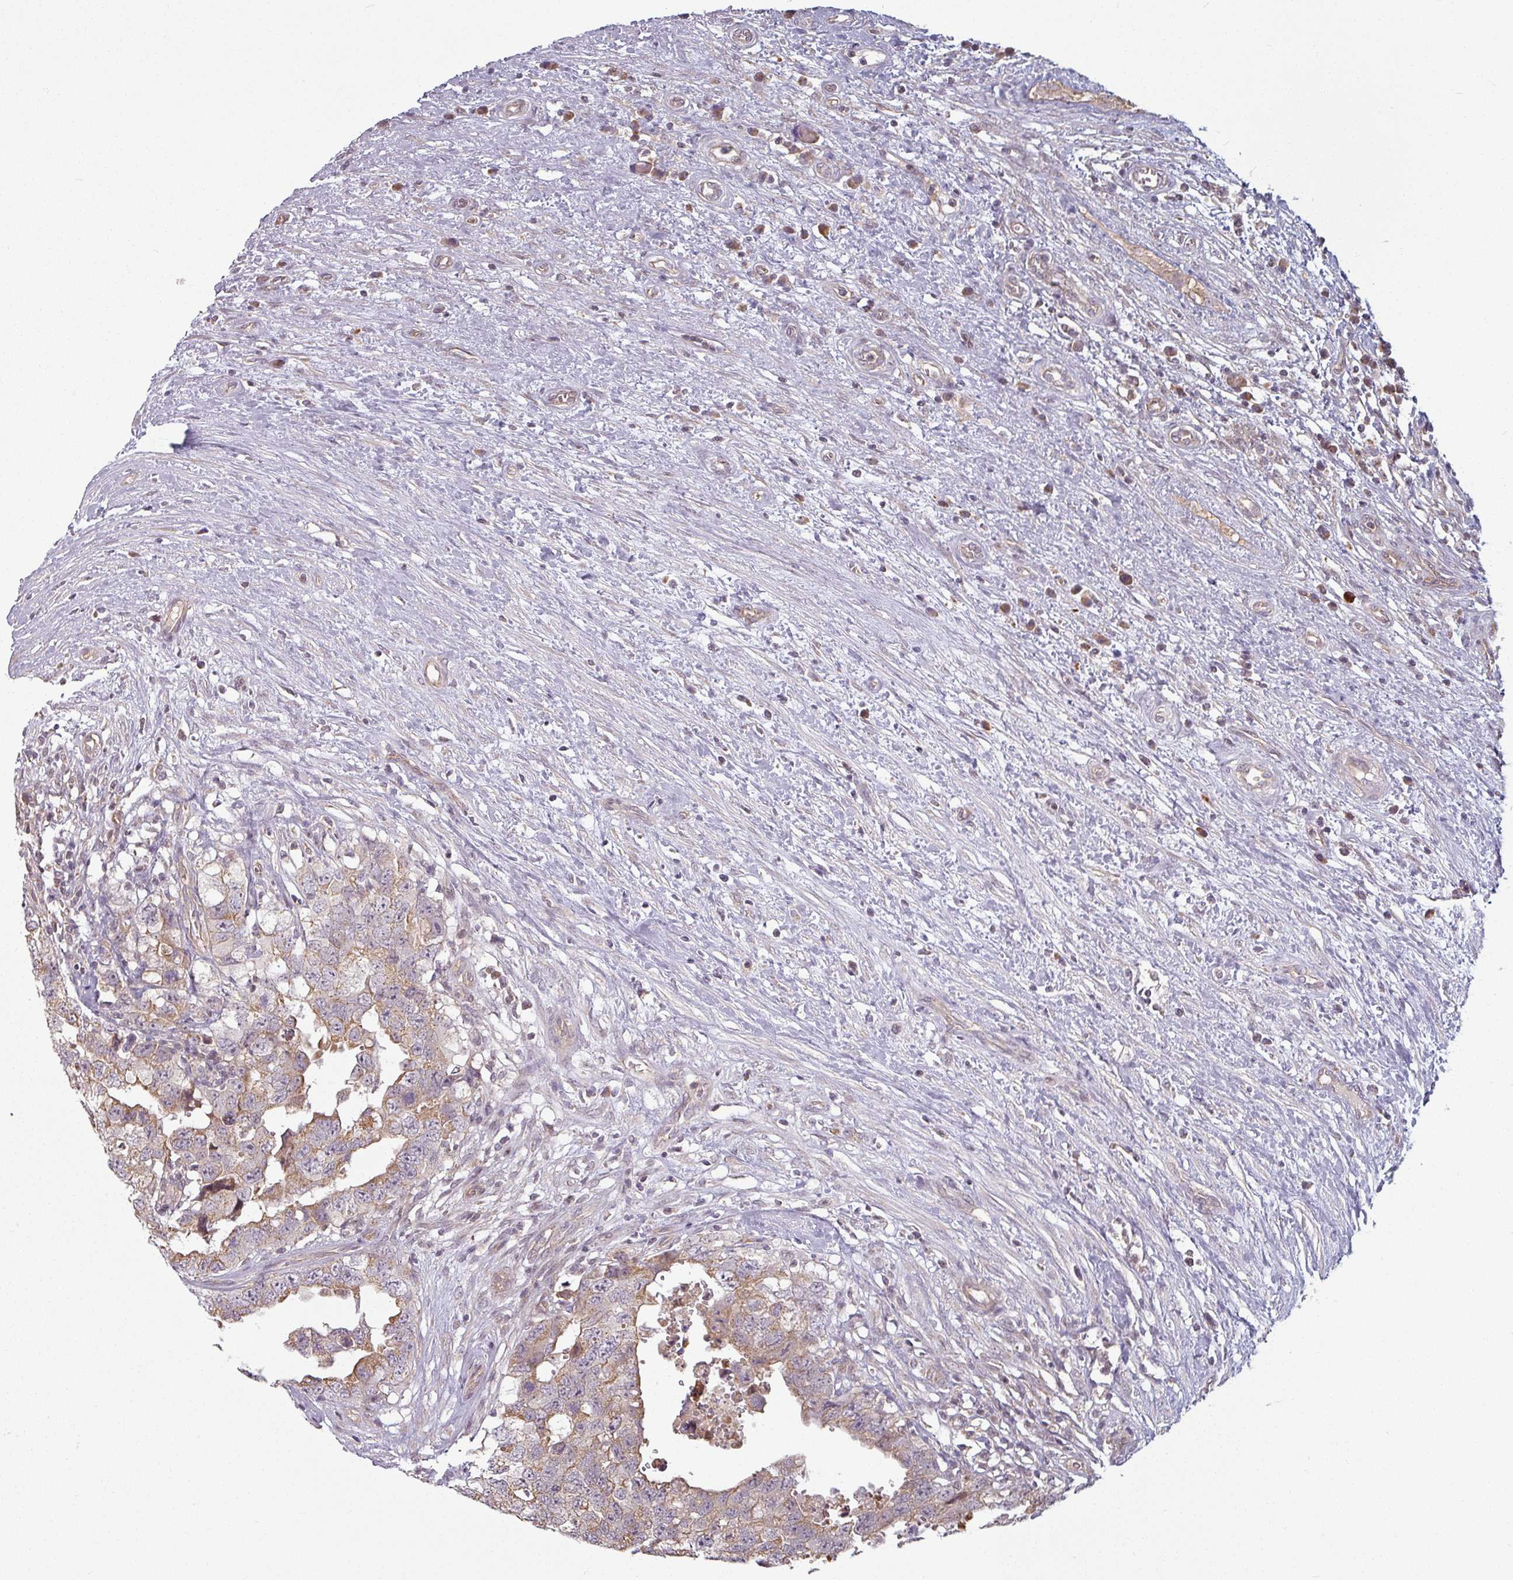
{"staining": {"intensity": "moderate", "quantity": ">75%", "location": "cytoplasmic/membranous"}, "tissue": "testis cancer", "cell_type": "Tumor cells", "image_type": "cancer", "snomed": [{"axis": "morphology", "description": "Seminoma, NOS"}, {"axis": "morphology", "description": "Carcinoma, Embryonal, NOS"}, {"axis": "topography", "description": "Testis"}], "caption": "Tumor cells display moderate cytoplasmic/membranous expression in approximately >75% of cells in testis seminoma. (DAB = brown stain, brightfield microscopy at high magnification).", "gene": "PLEKHJ1", "patient": {"sex": "male", "age": 29}}